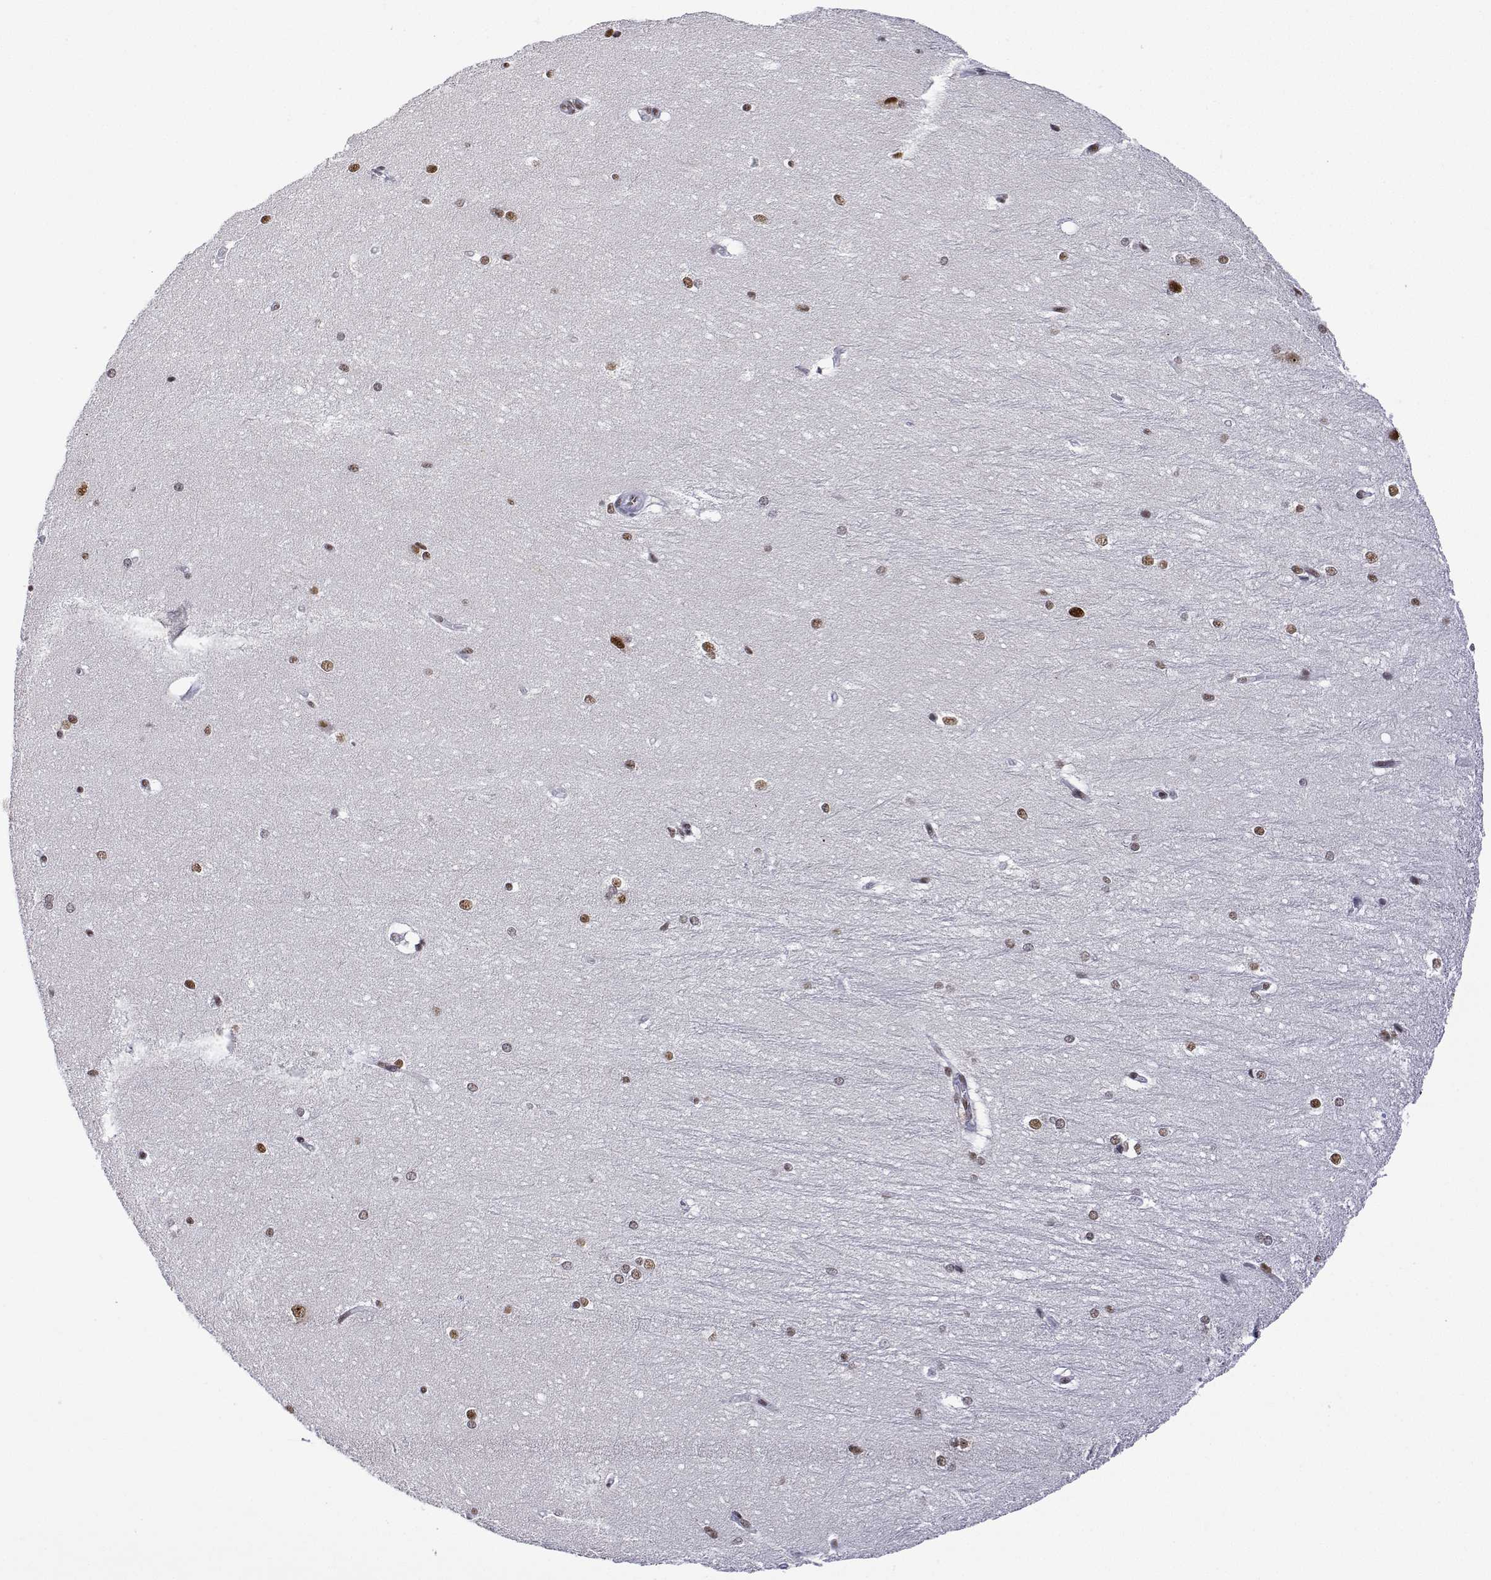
{"staining": {"intensity": "moderate", "quantity": ">75%", "location": "nuclear"}, "tissue": "hippocampus", "cell_type": "Glial cells", "image_type": "normal", "snomed": [{"axis": "morphology", "description": "Normal tissue, NOS"}, {"axis": "topography", "description": "Cerebral cortex"}, {"axis": "topography", "description": "Hippocampus"}], "caption": "Moderate nuclear positivity is seen in about >75% of glial cells in benign hippocampus. (DAB = brown stain, brightfield microscopy at high magnification).", "gene": "ADAR", "patient": {"sex": "female", "age": 19}}